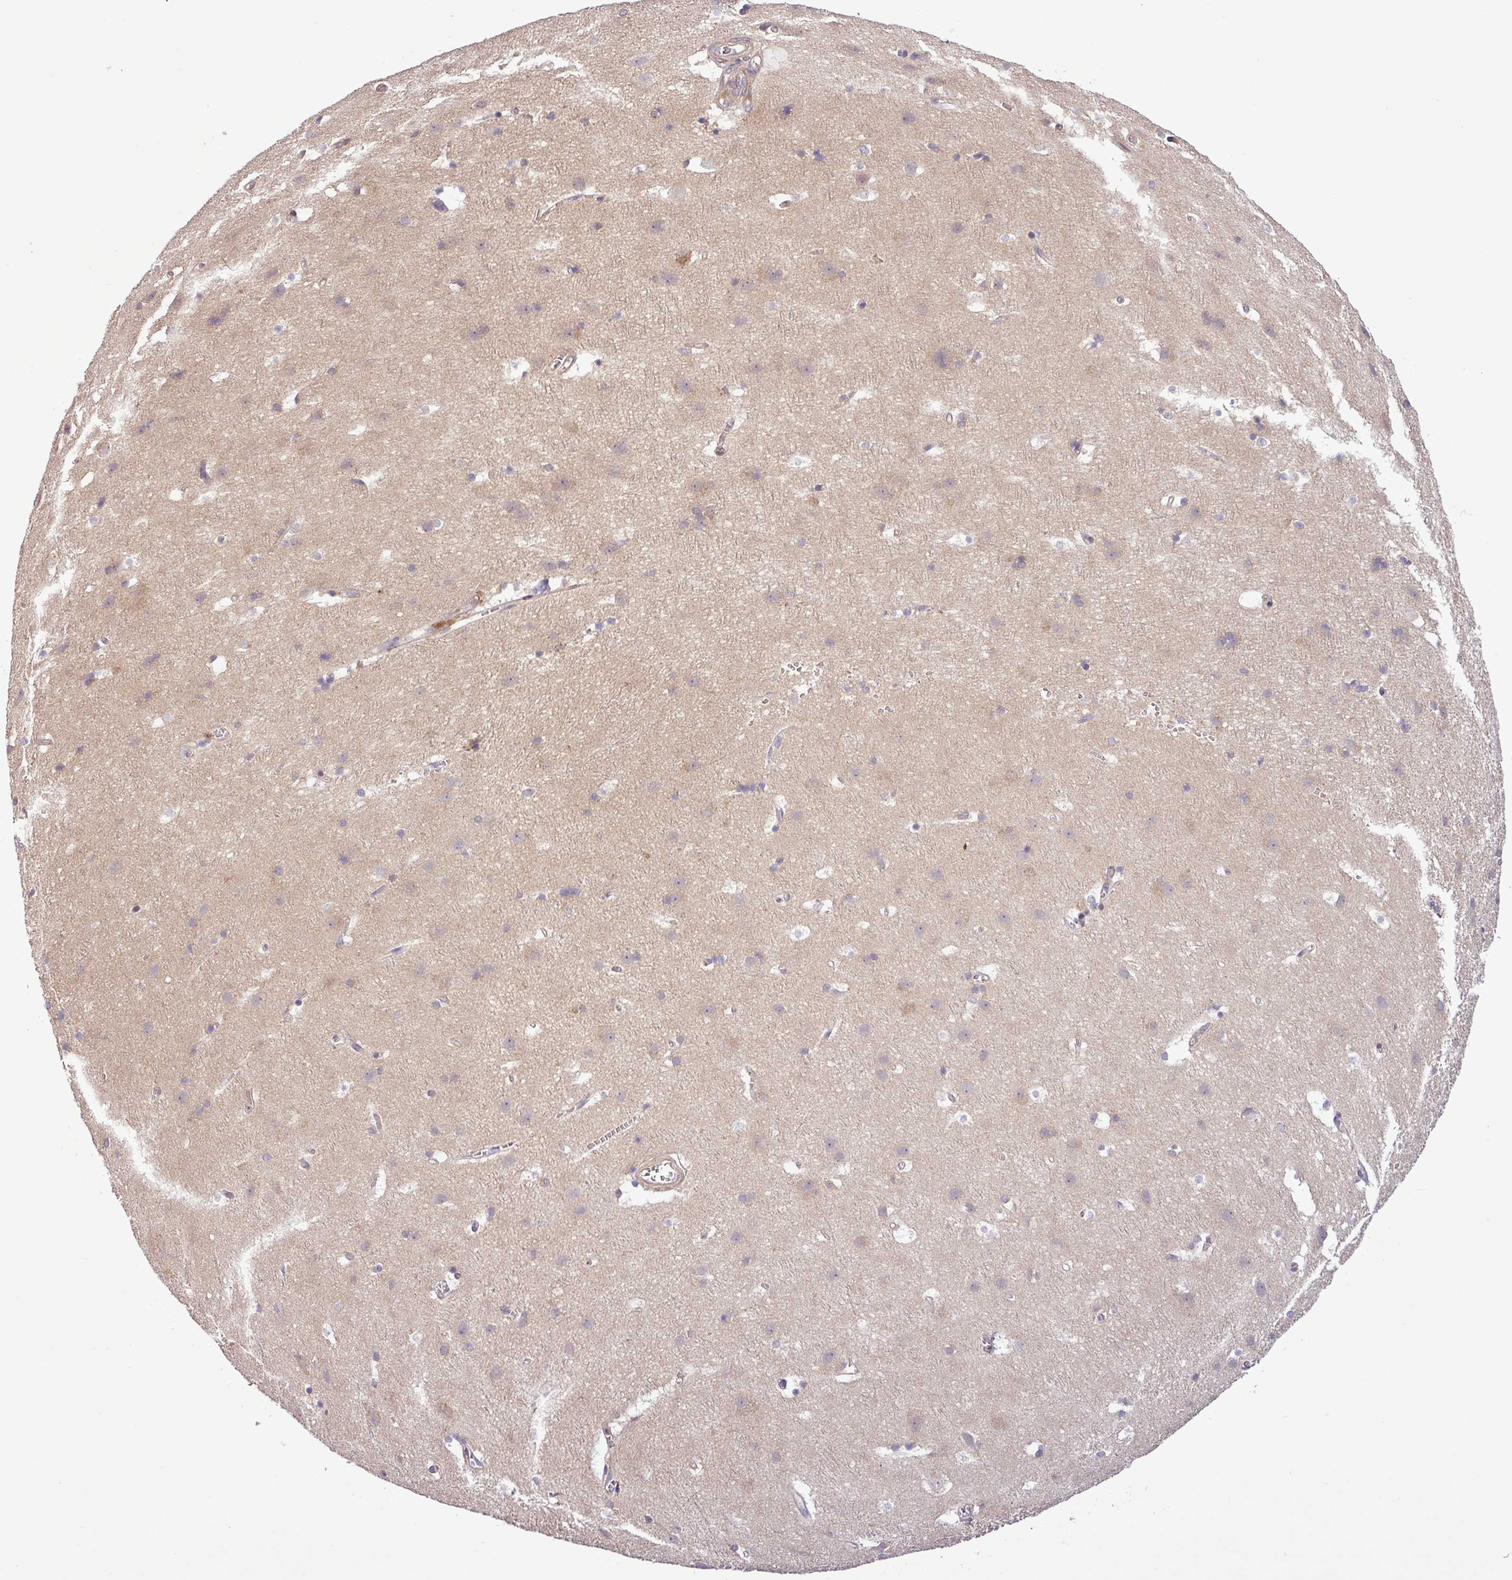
{"staining": {"intensity": "negative", "quantity": "none", "location": "none"}, "tissue": "cerebral cortex", "cell_type": "Endothelial cells", "image_type": "normal", "snomed": [{"axis": "morphology", "description": "Normal tissue, NOS"}, {"axis": "topography", "description": "Cerebral cortex"}], "caption": "Immunohistochemistry of unremarkable cerebral cortex exhibits no positivity in endothelial cells.", "gene": "CARHSP1", "patient": {"sex": "male", "age": 54}}